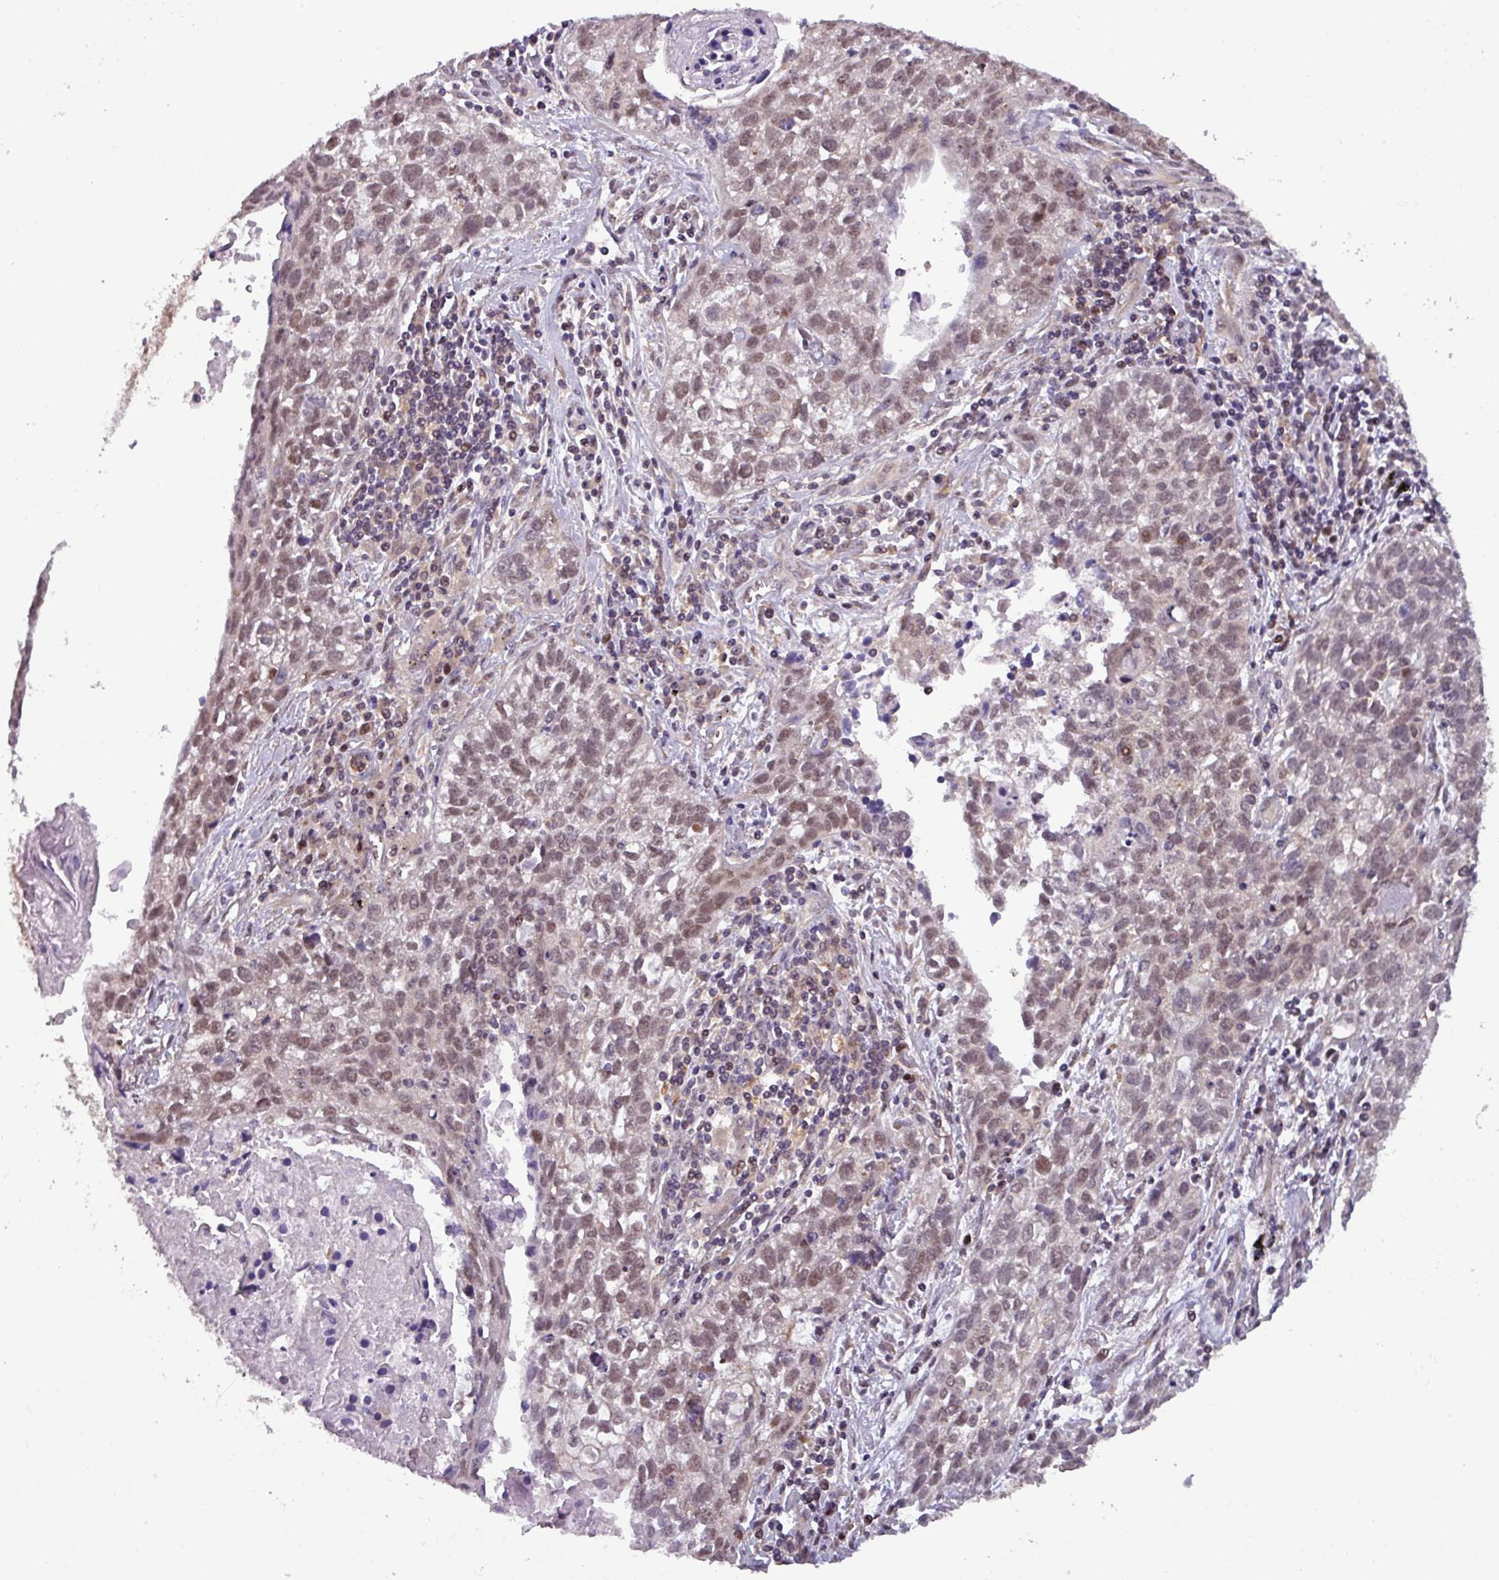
{"staining": {"intensity": "weak", "quantity": ">75%", "location": "nuclear"}, "tissue": "lung cancer", "cell_type": "Tumor cells", "image_type": "cancer", "snomed": [{"axis": "morphology", "description": "Squamous cell carcinoma, NOS"}, {"axis": "topography", "description": "Lung"}], "caption": "The photomicrograph demonstrates a brown stain indicating the presence of a protein in the nuclear of tumor cells in lung cancer. The staining is performed using DAB (3,3'-diaminobenzidine) brown chromogen to label protein expression. The nuclei are counter-stained blue using hematoxylin.", "gene": "NPFFR1", "patient": {"sex": "male", "age": 74}}